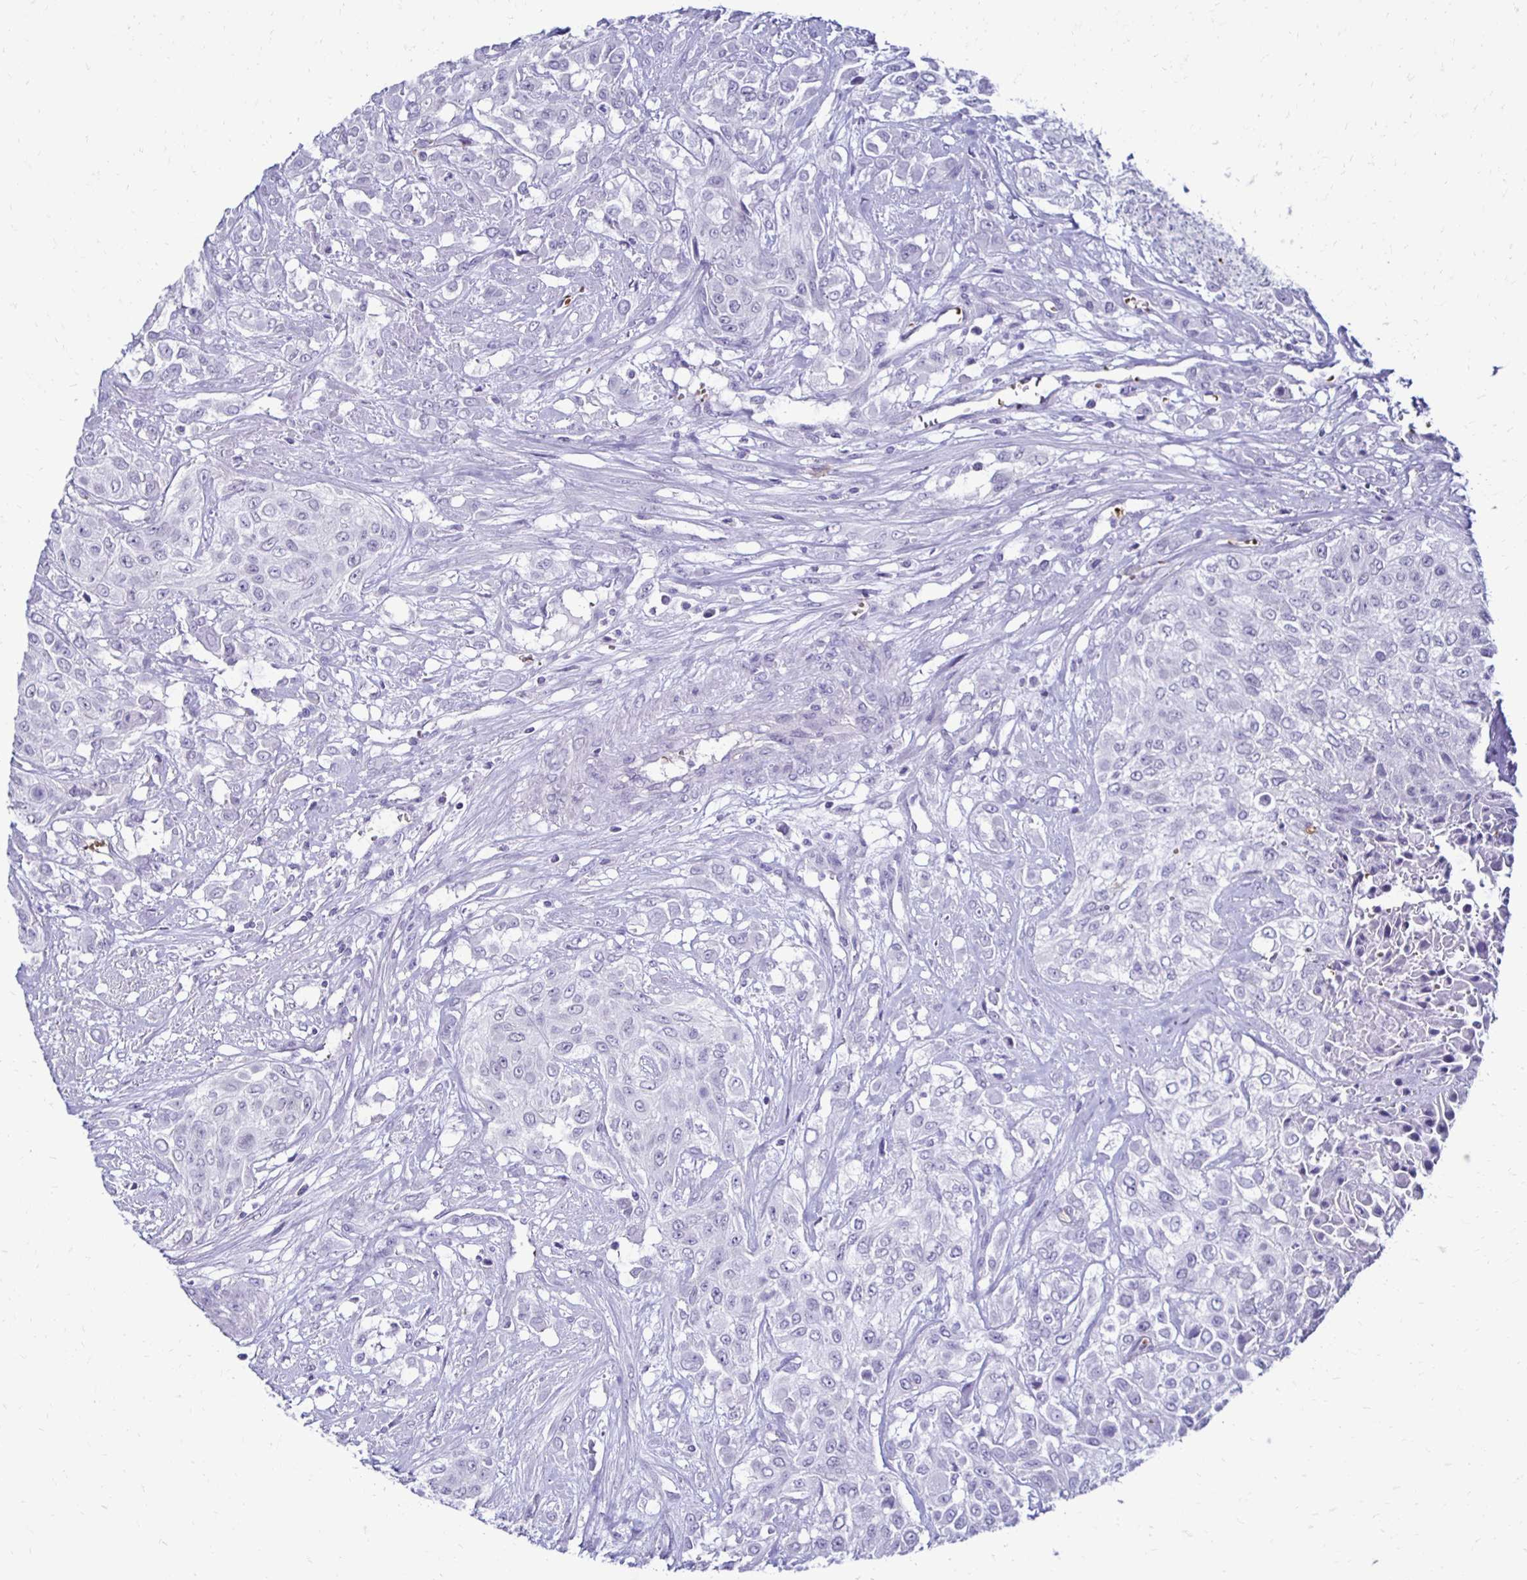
{"staining": {"intensity": "negative", "quantity": "none", "location": "none"}, "tissue": "urothelial cancer", "cell_type": "Tumor cells", "image_type": "cancer", "snomed": [{"axis": "morphology", "description": "Urothelial carcinoma, High grade"}, {"axis": "topography", "description": "Urinary bladder"}], "caption": "There is no significant positivity in tumor cells of urothelial carcinoma (high-grade).", "gene": "RHBDL3", "patient": {"sex": "male", "age": 57}}